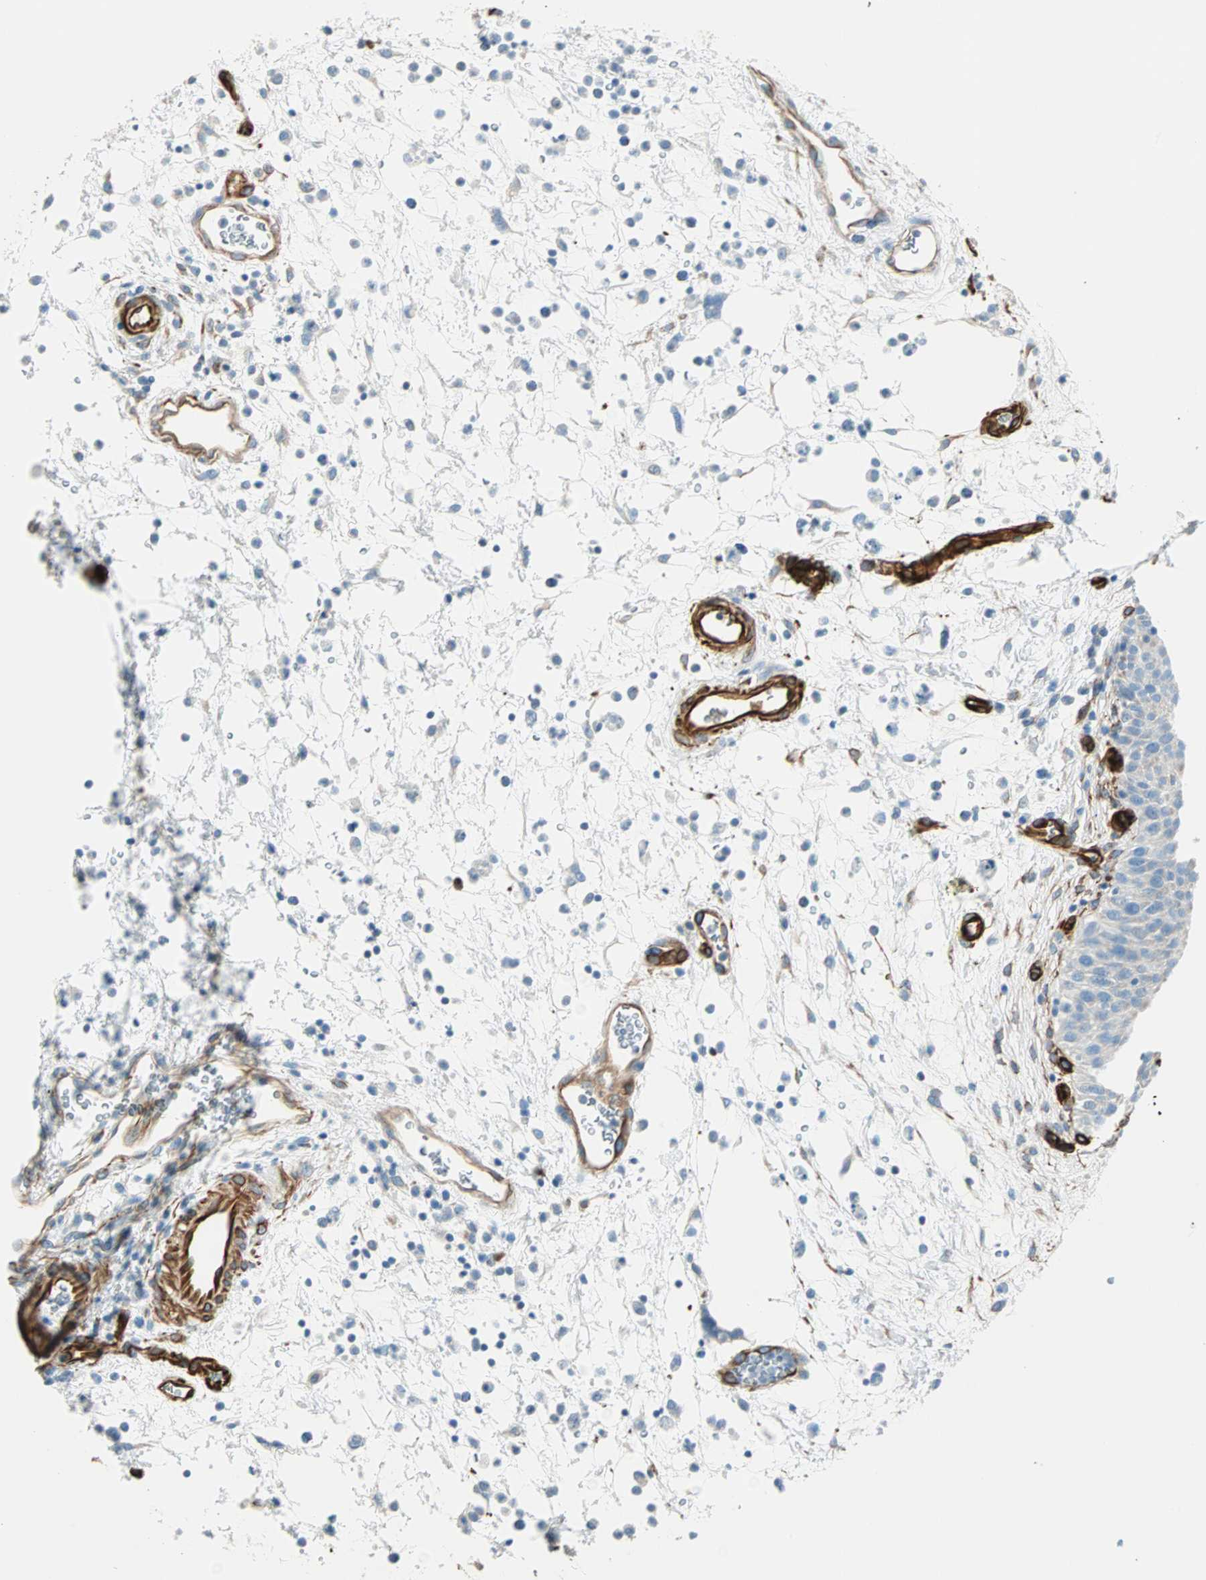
{"staining": {"intensity": "negative", "quantity": "none", "location": "none"}, "tissue": "urinary bladder", "cell_type": "Urothelial cells", "image_type": "normal", "snomed": [{"axis": "morphology", "description": "Normal tissue, NOS"}, {"axis": "morphology", "description": "Dysplasia, NOS"}, {"axis": "topography", "description": "Urinary bladder"}], "caption": "Immunohistochemical staining of unremarkable human urinary bladder displays no significant expression in urothelial cells. (Stains: DAB (3,3'-diaminobenzidine) IHC with hematoxylin counter stain, Microscopy: brightfield microscopy at high magnification).", "gene": "NES", "patient": {"sex": "male", "age": 35}}